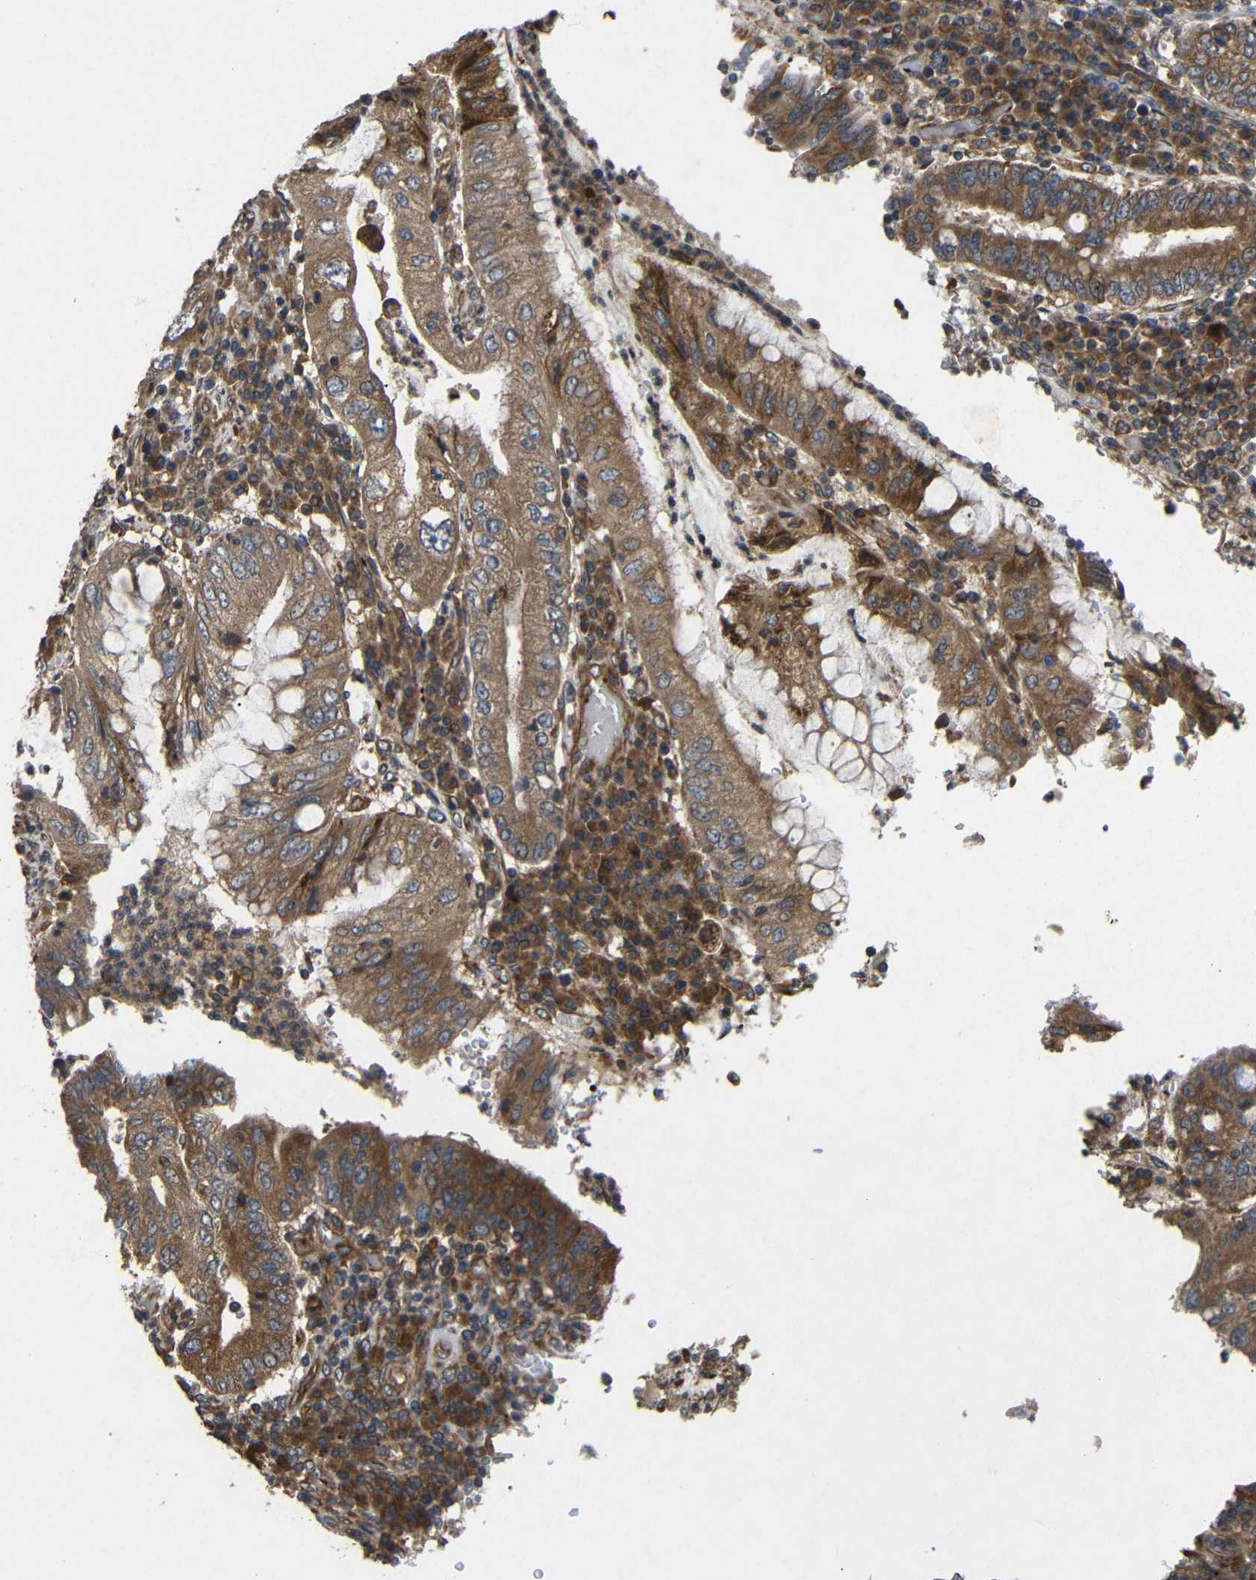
{"staining": {"intensity": "strong", "quantity": ">75%", "location": "cytoplasmic/membranous"}, "tissue": "stomach cancer", "cell_type": "Tumor cells", "image_type": "cancer", "snomed": [{"axis": "morphology", "description": "Normal tissue, NOS"}, {"axis": "morphology", "description": "Adenocarcinoma, NOS"}, {"axis": "topography", "description": "Esophagus"}, {"axis": "topography", "description": "Stomach, upper"}, {"axis": "topography", "description": "Peripheral nerve tissue"}], "caption": "IHC photomicrograph of adenocarcinoma (stomach) stained for a protein (brown), which shows high levels of strong cytoplasmic/membranous expression in about >75% of tumor cells.", "gene": "EIF2S1", "patient": {"sex": "male", "age": 62}}